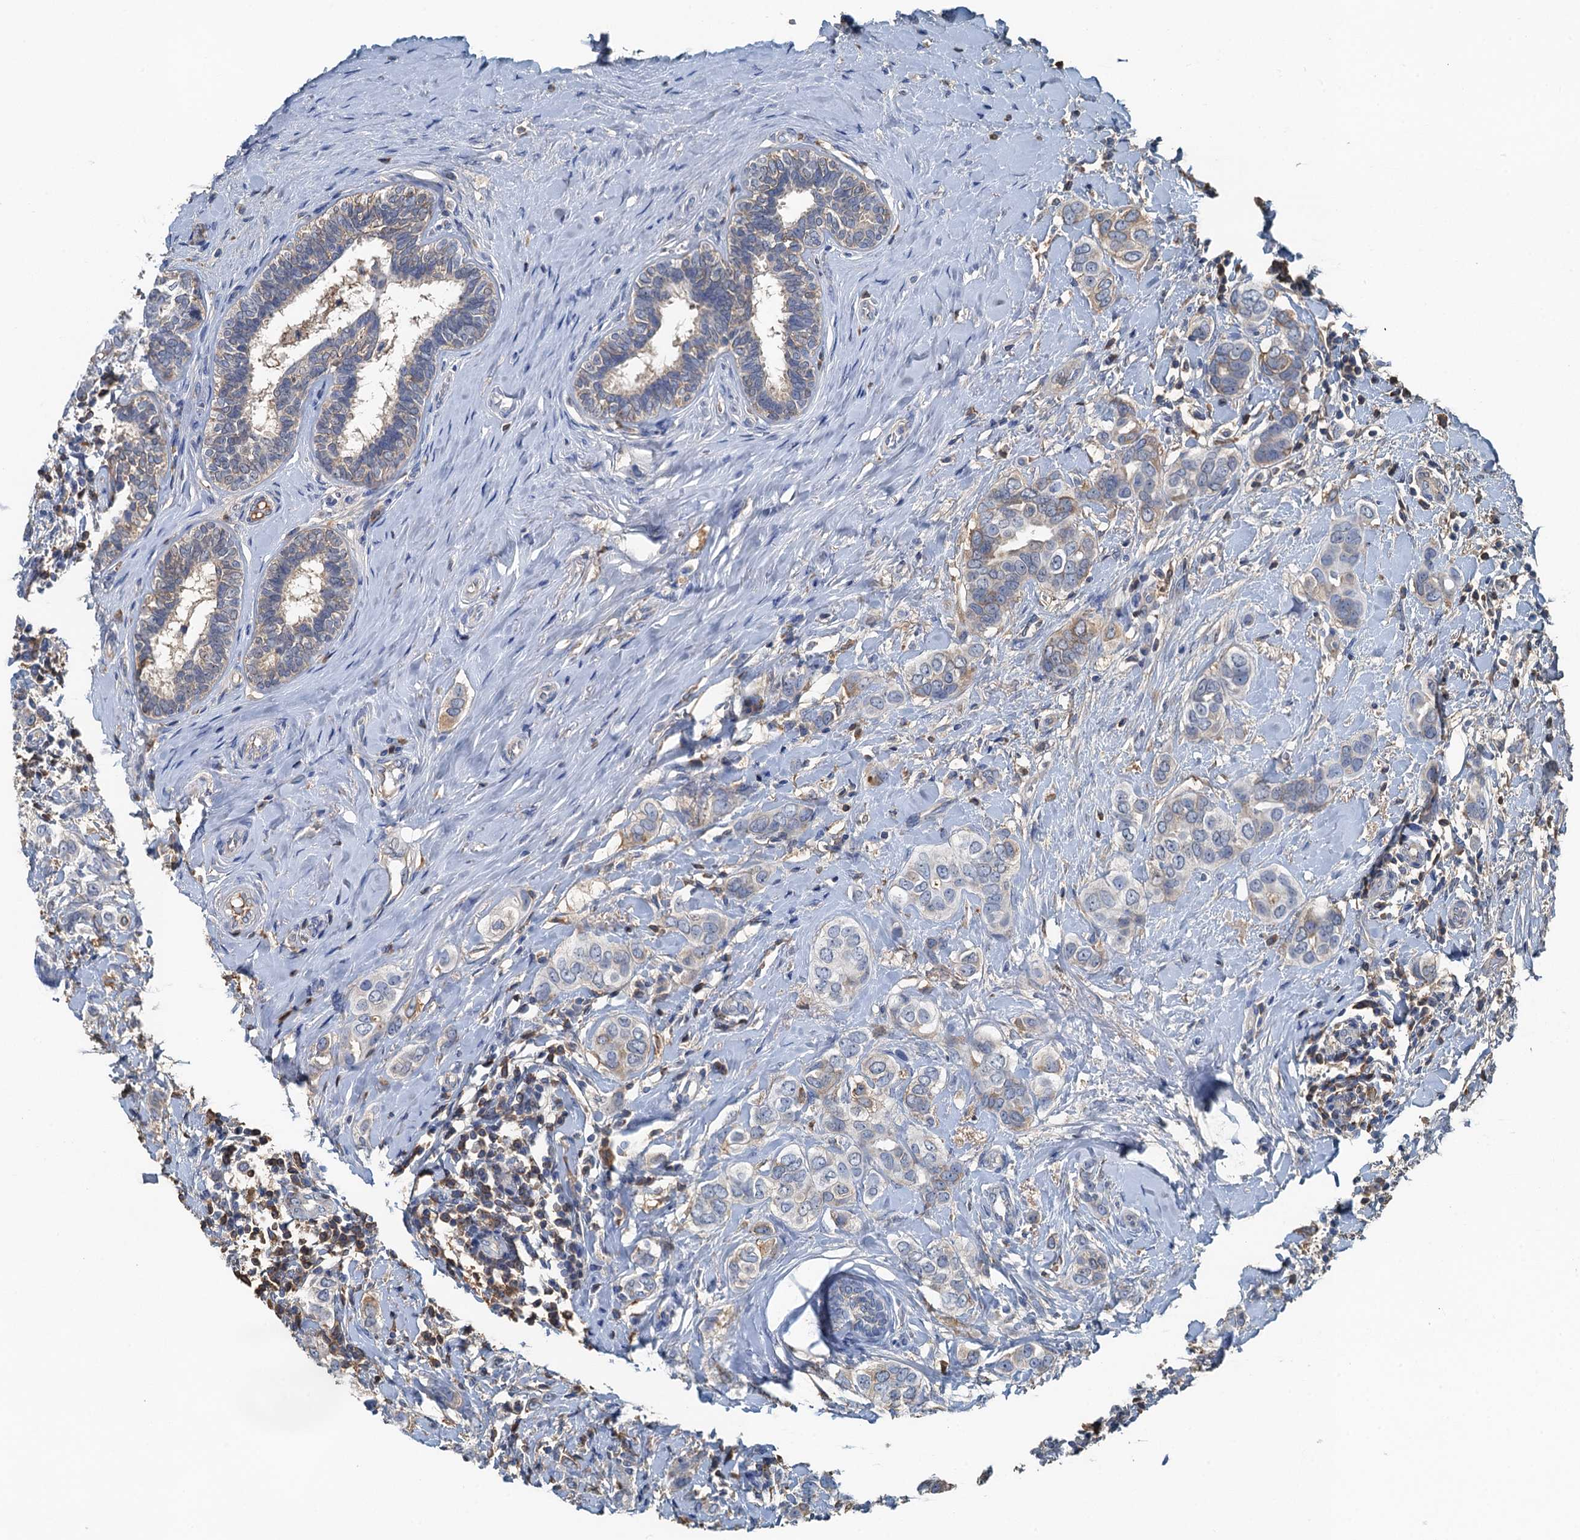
{"staining": {"intensity": "weak", "quantity": "<25%", "location": "cytoplasmic/membranous"}, "tissue": "breast cancer", "cell_type": "Tumor cells", "image_type": "cancer", "snomed": [{"axis": "morphology", "description": "Lobular carcinoma"}, {"axis": "topography", "description": "Breast"}], "caption": "This is a photomicrograph of immunohistochemistry (IHC) staining of lobular carcinoma (breast), which shows no expression in tumor cells.", "gene": "LSM14B", "patient": {"sex": "female", "age": 51}}